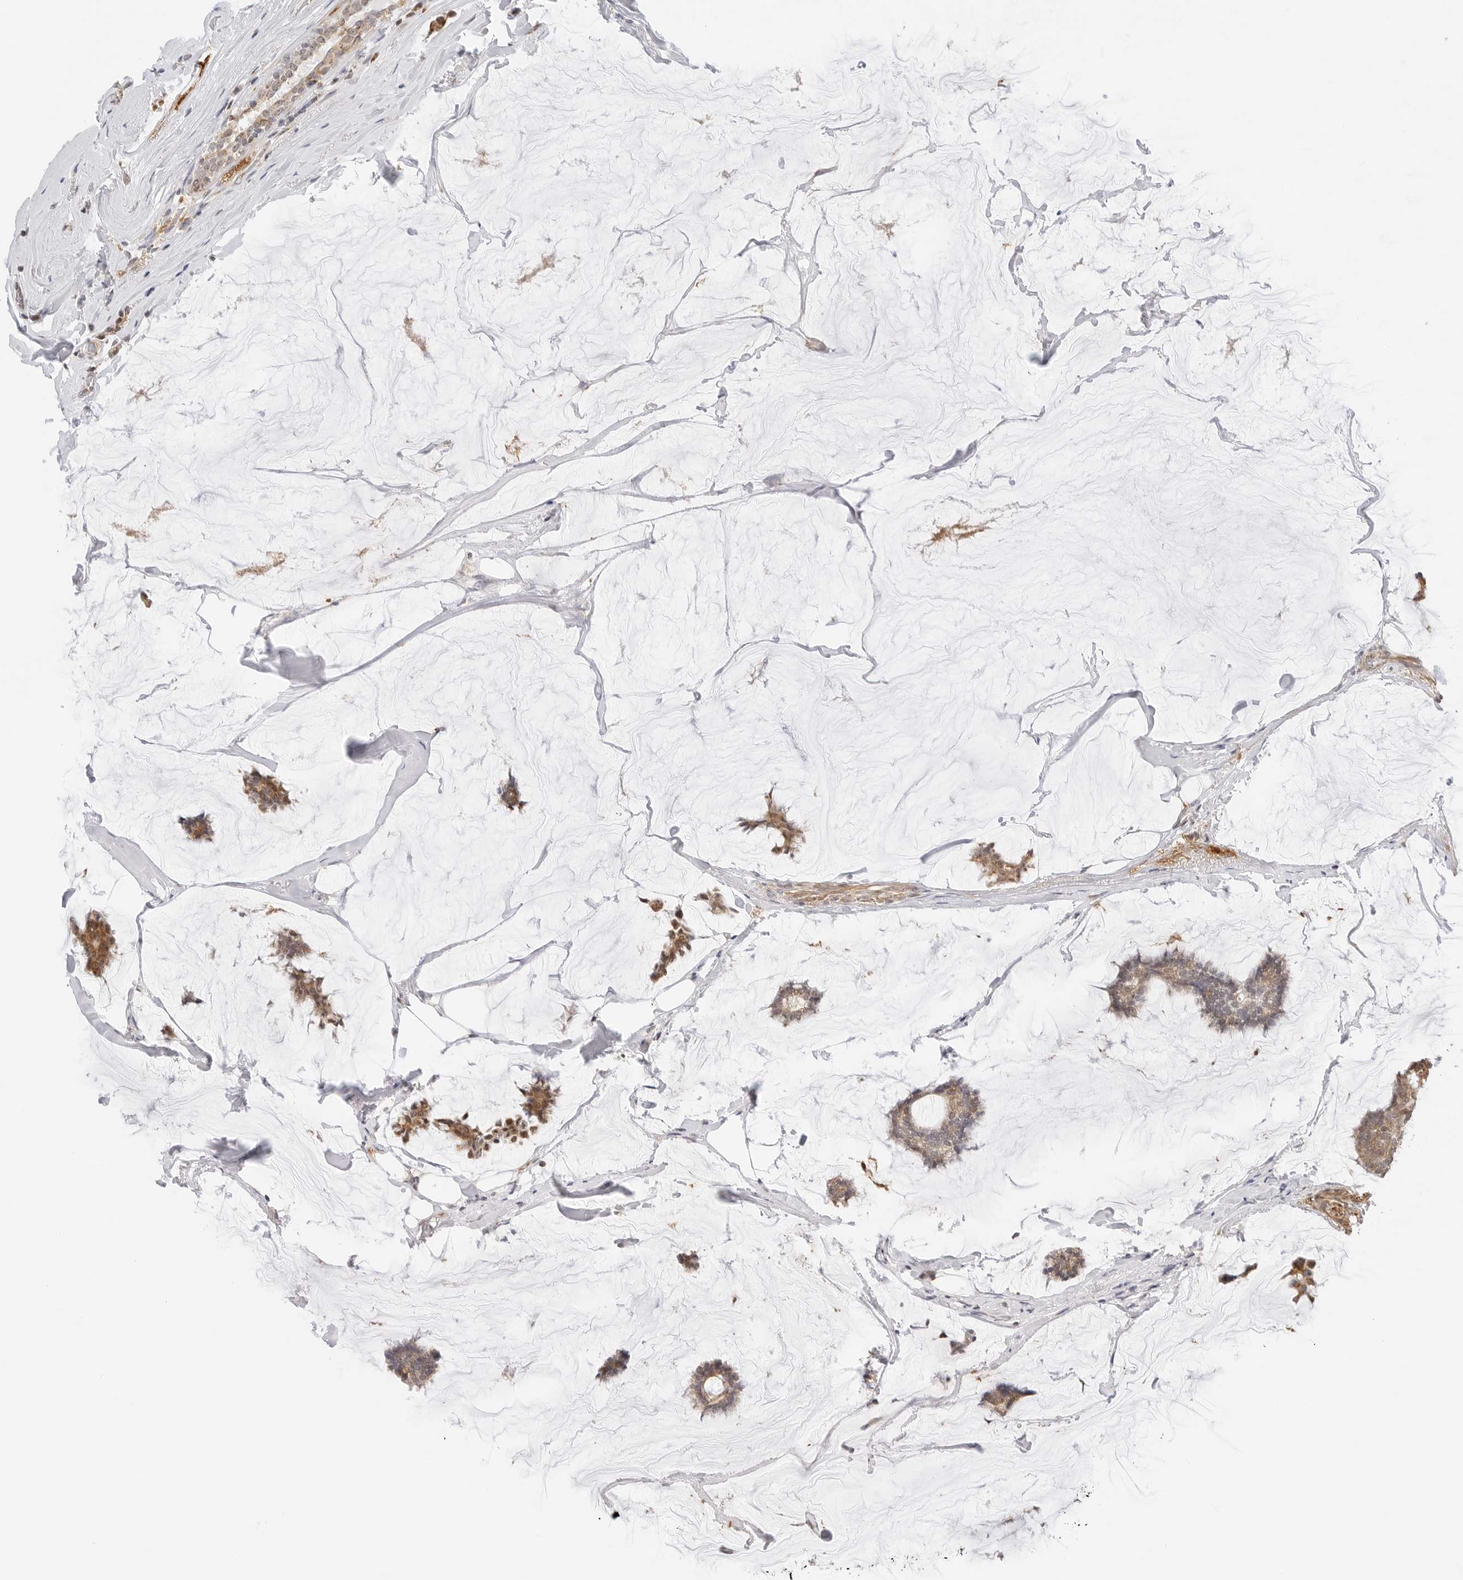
{"staining": {"intensity": "moderate", "quantity": ">75%", "location": "cytoplasmic/membranous,nuclear"}, "tissue": "breast cancer", "cell_type": "Tumor cells", "image_type": "cancer", "snomed": [{"axis": "morphology", "description": "Duct carcinoma"}, {"axis": "topography", "description": "Breast"}], "caption": "Immunohistochemistry (IHC) of breast invasive ductal carcinoma displays medium levels of moderate cytoplasmic/membranous and nuclear staining in about >75% of tumor cells.", "gene": "GORAB", "patient": {"sex": "female", "age": 93}}